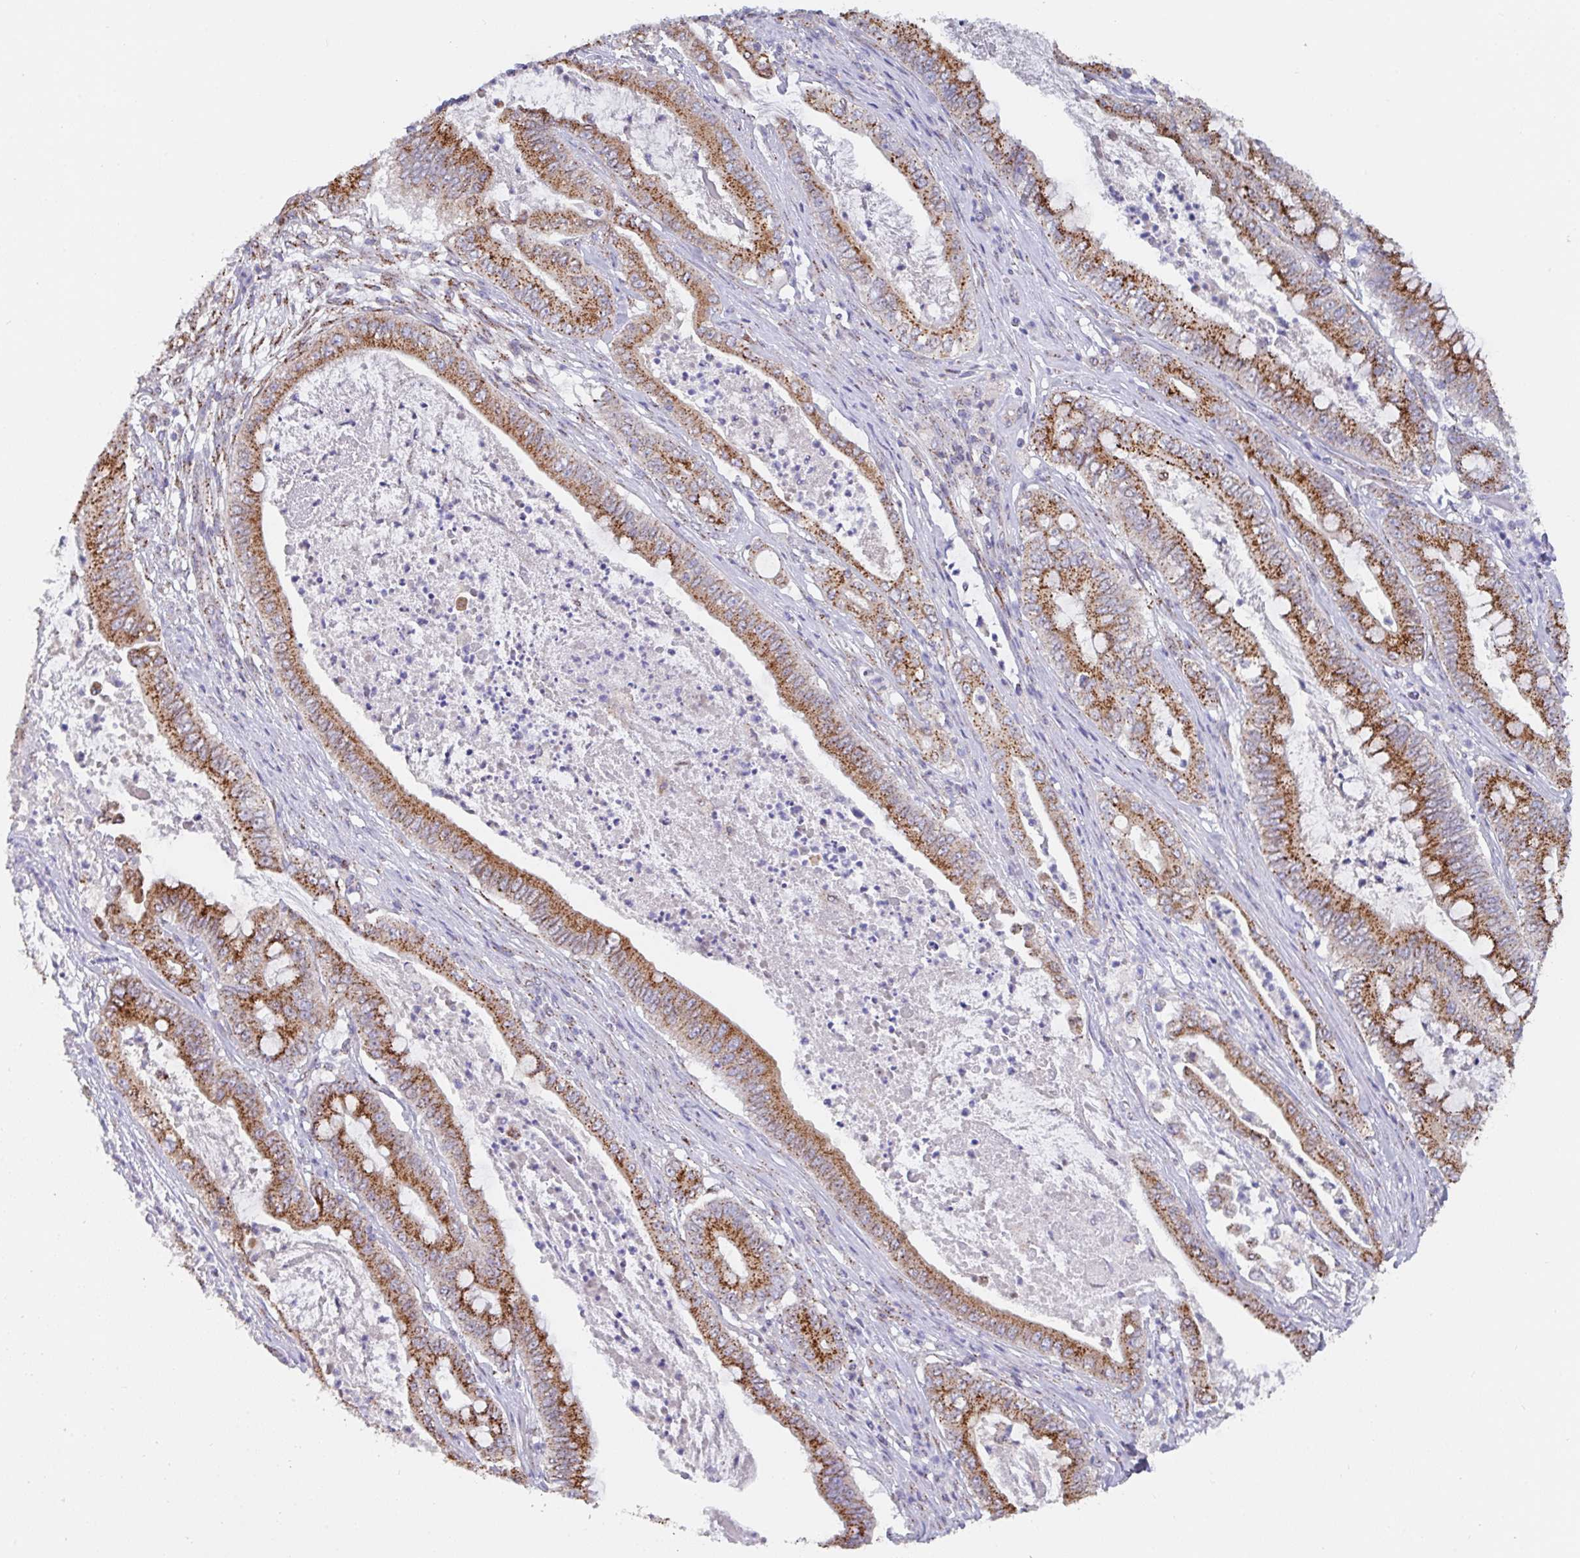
{"staining": {"intensity": "strong", "quantity": ">75%", "location": "cytoplasmic/membranous"}, "tissue": "pancreatic cancer", "cell_type": "Tumor cells", "image_type": "cancer", "snomed": [{"axis": "morphology", "description": "Adenocarcinoma, NOS"}, {"axis": "topography", "description": "Pancreas"}], "caption": "The image demonstrates staining of pancreatic adenocarcinoma, revealing strong cytoplasmic/membranous protein positivity (brown color) within tumor cells. (DAB = brown stain, brightfield microscopy at high magnification).", "gene": "PROSER3", "patient": {"sex": "male", "age": 71}}